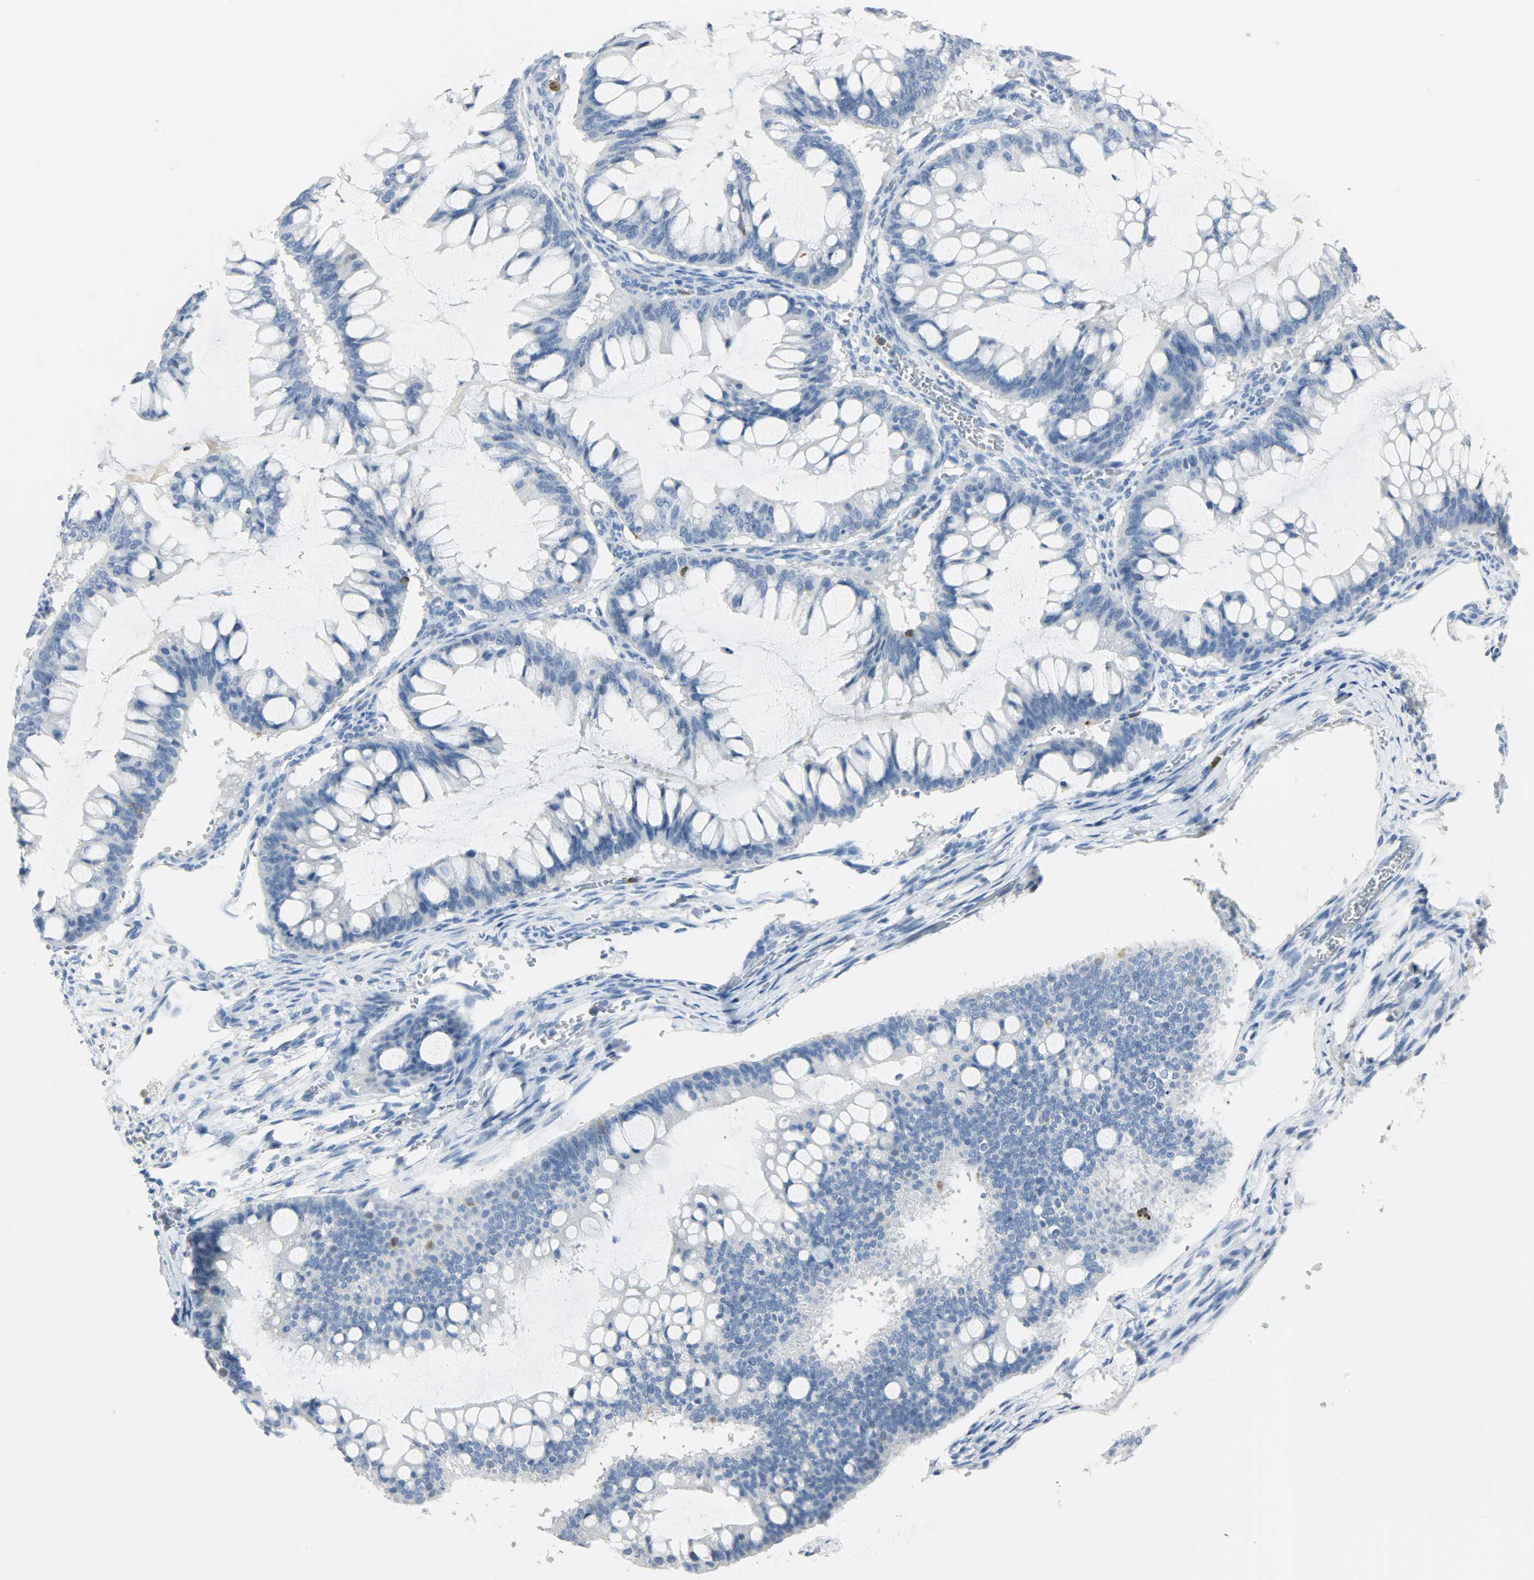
{"staining": {"intensity": "negative", "quantity": "none", "location": "none"}, "tissue": "ovarian cancer", "cell_type": "Tumor cells", "image_type": "cancer", "snomed": [{"axis": "morphology", "description": "Cystadenocarcinoma, mucinous, NOS"}, {"axis": "topography", "description": "Ovary"}], "caption": "Ovarian cancer (mucinous cystadenocarcinoma) was stained to show a protein in brown. There is no significant positivity in tumor cells.", "gene": "PTPN6", "patient": {"sex": "female", "age": 73}}